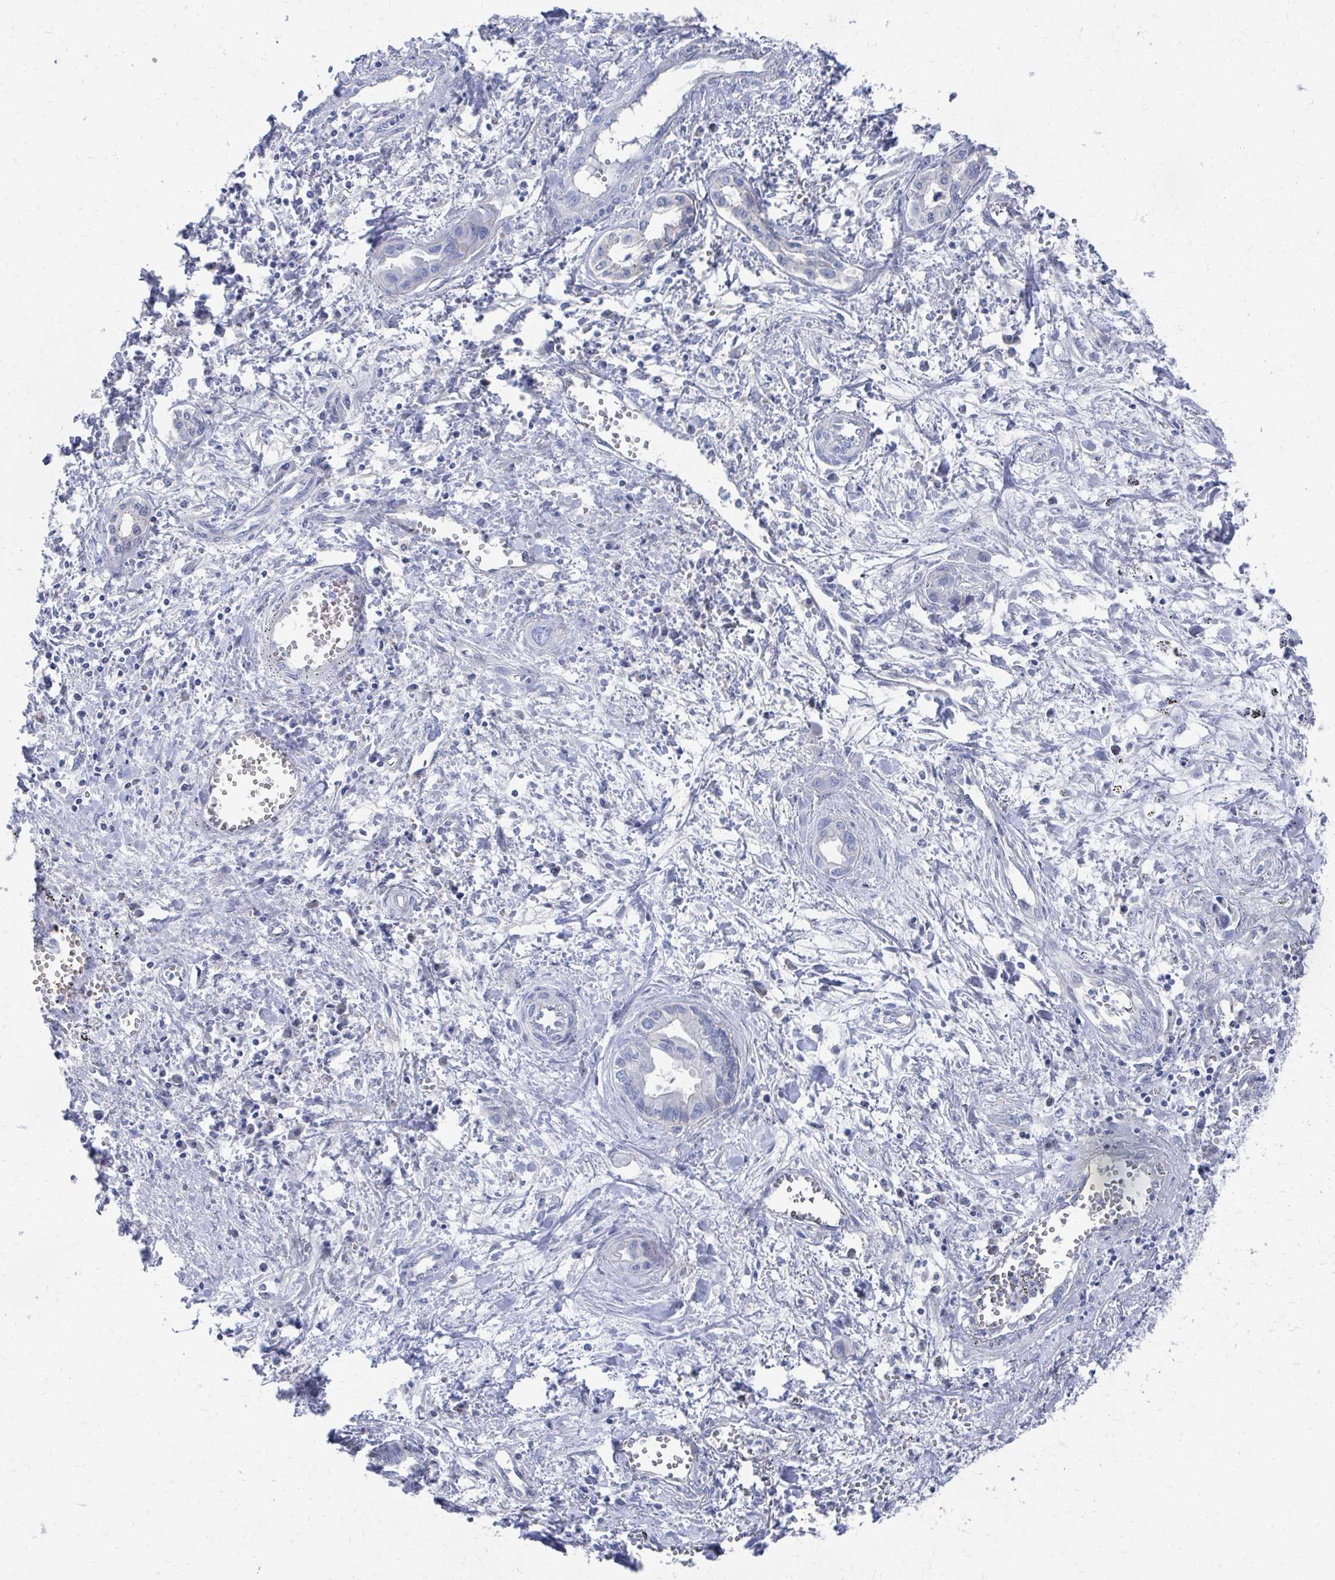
{"staining": {"intensity": "moderate", "quantity": "25%-75%", "location": "cytoplasmic/membranous"}, "tissue": "liver cancer", "cell_type": "Tumor cells", "image_type": "cancer", "snomed": [{"axis": "morphology", "description": "Cholangiocarcinoma"}, {"axis": "topography", "description": "Liver"}], "caption": "A photomicrograph showing moderate cytoplasmic/membranous positivity in approximately 25%-75% of tumor cells in liver cancer, as visualized by brown immunohistochemical staining.", "gene": "PLEKHG7", "patient": {"sex": "female", "age": 64}}